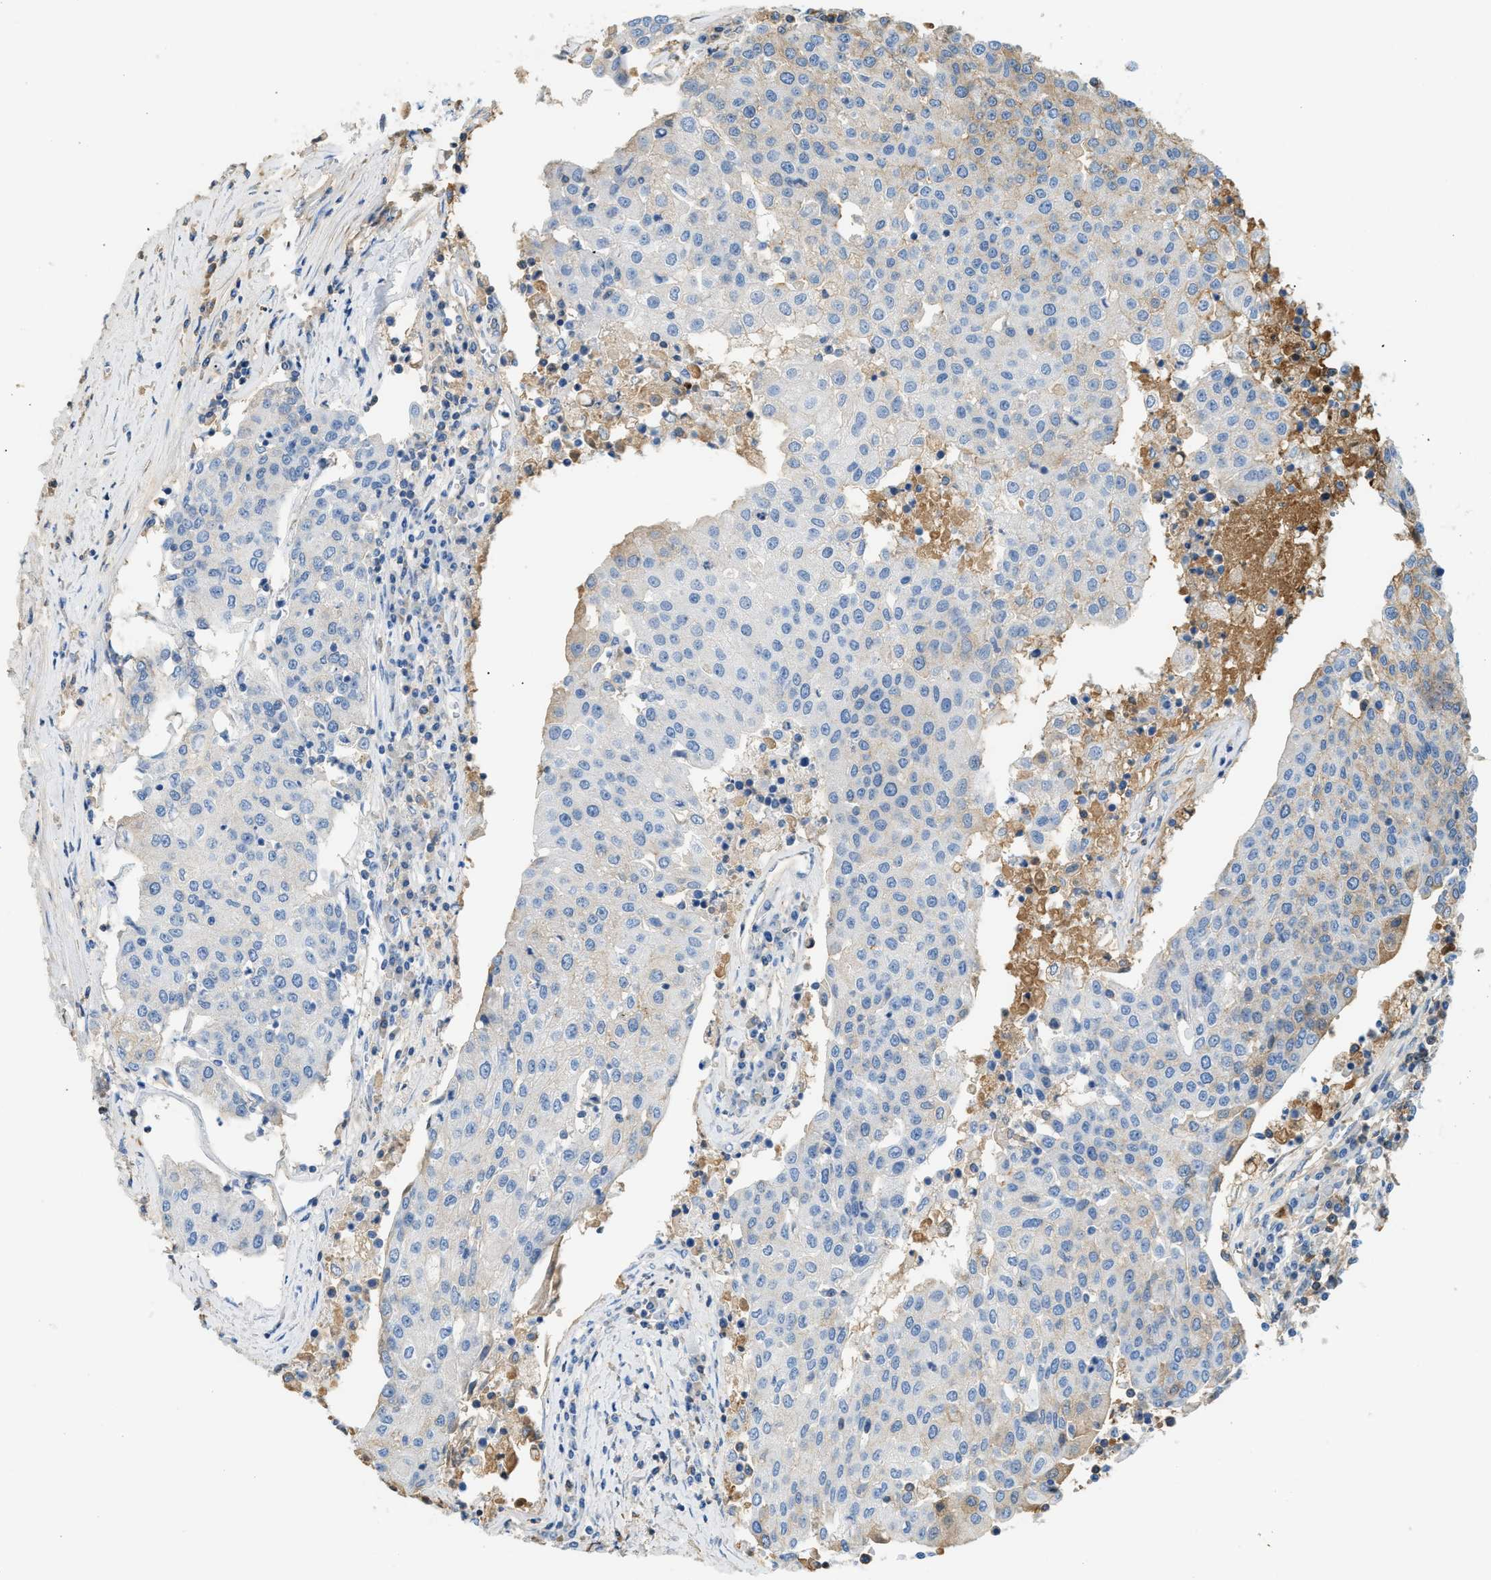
{"staining": {"intensity": "negative", "quantity": "none", "location": "none"}, "tissue": "urothelial cancer", "cell_type": "Tumor cells", "image_type": "cancer", "snomed": [{"axis": "morphology", "description": "Urothelial carcinoma, High grade"}, {"axis": "topography", "description": "Urinary bladder"}], "caption": "Tumor cells show no significant protein staining in high-grade urothelial carcinoma. (DAB (3,3'-diaminobenzidine) IHC visualized using brightfield microscopy, high magnification).", "gene": "CFI", "patient": {"sex": "female", "age": 85}}